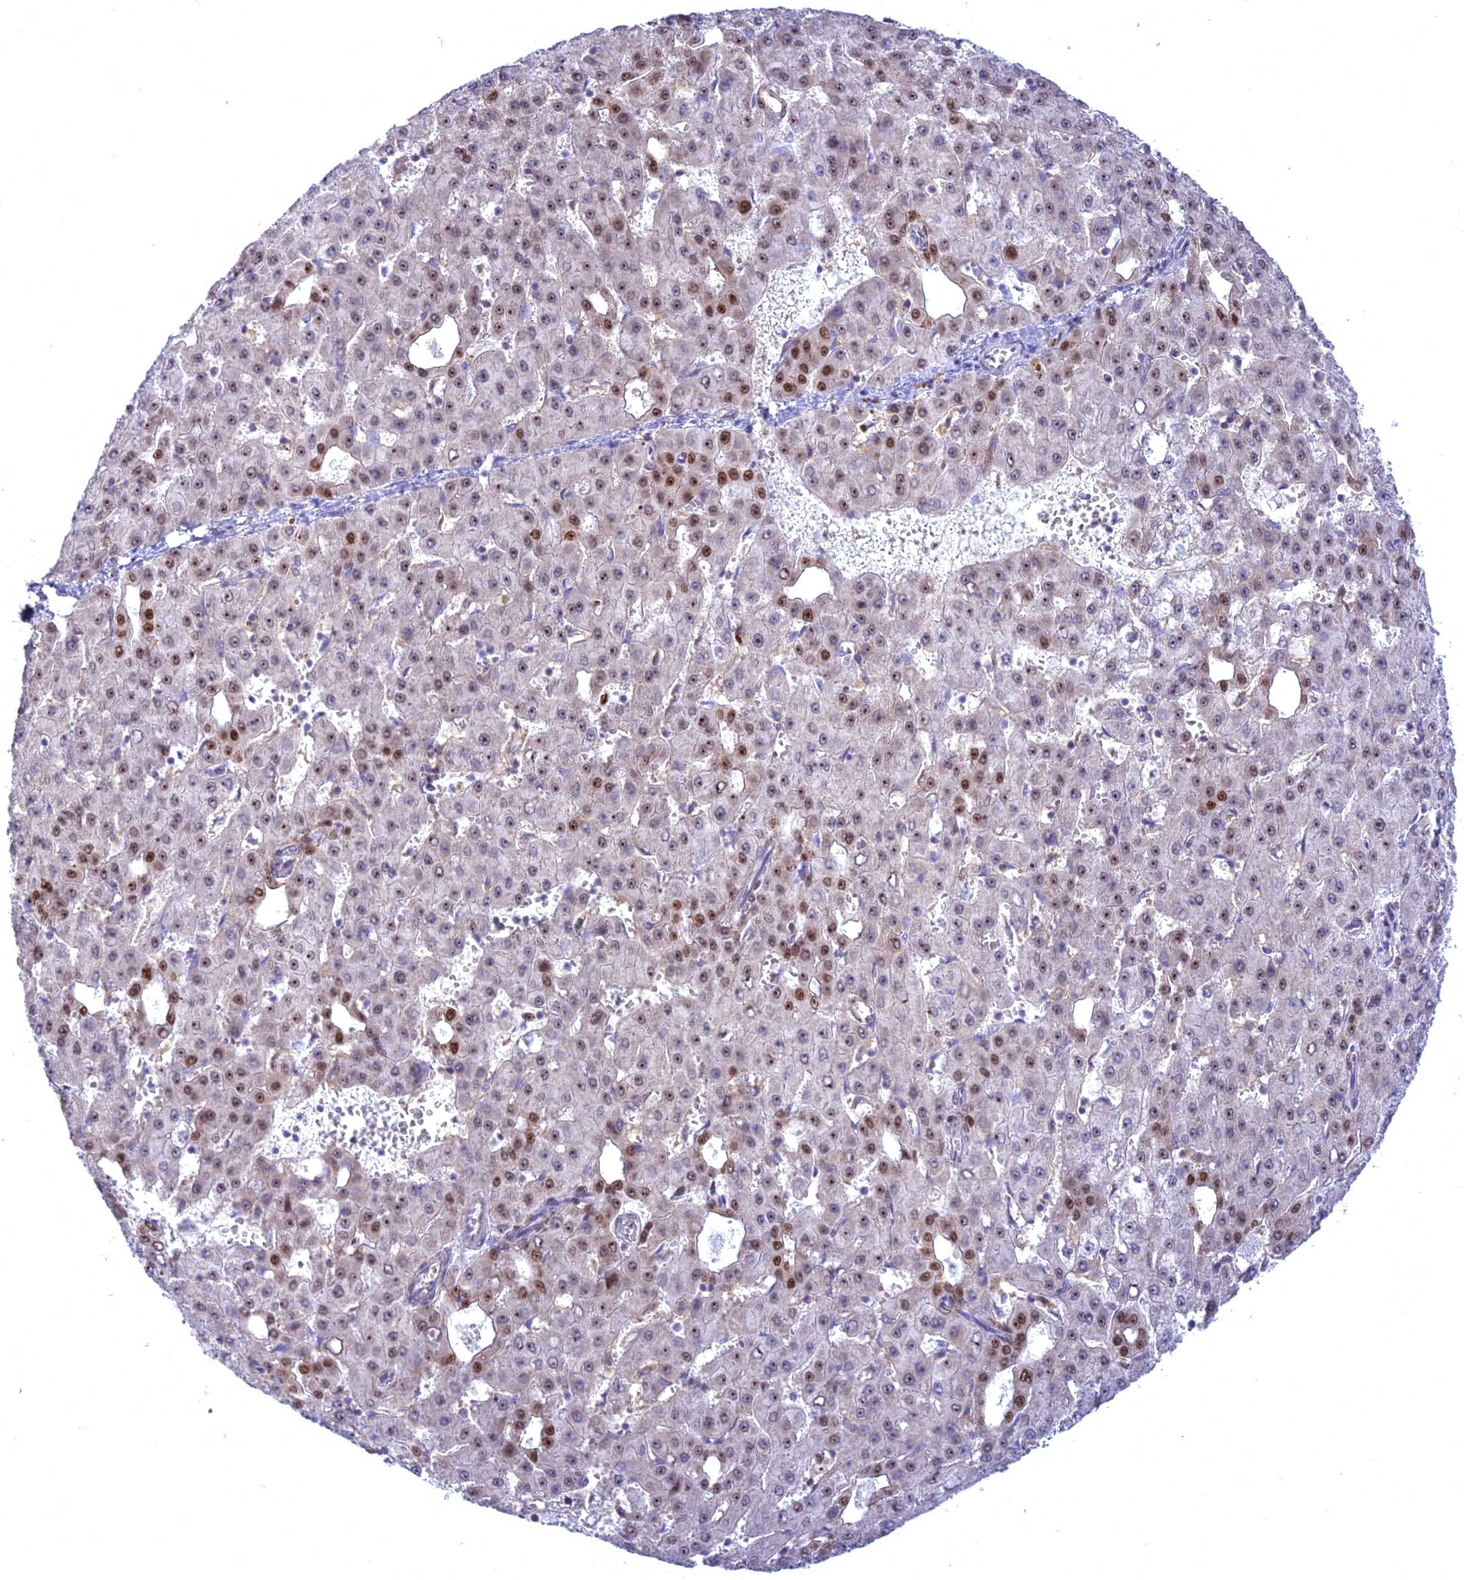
{"staining": {"intensity": "moderate", "quantity": "25%-75%", "location": "cytoplasmic/membranous,nuclear"}, "tissue": "liver cancer", "cell_type": "Tumor cells", "image_type": "cancer", "snomed": [{"axis": "morphology", "description": "Carcinoma, Hepatocellular, NOS"}, {"axis": "topography", "description": "Liver"}], "caption": "This is an image of immunohistochemistry (IHC) staining of liver cancer, which shows moderate expression in the cytoplasmic/membranous and nuclear of tumor cells.", "gene": "CENPV", "patient": {"sex": "male", "age": 47}}